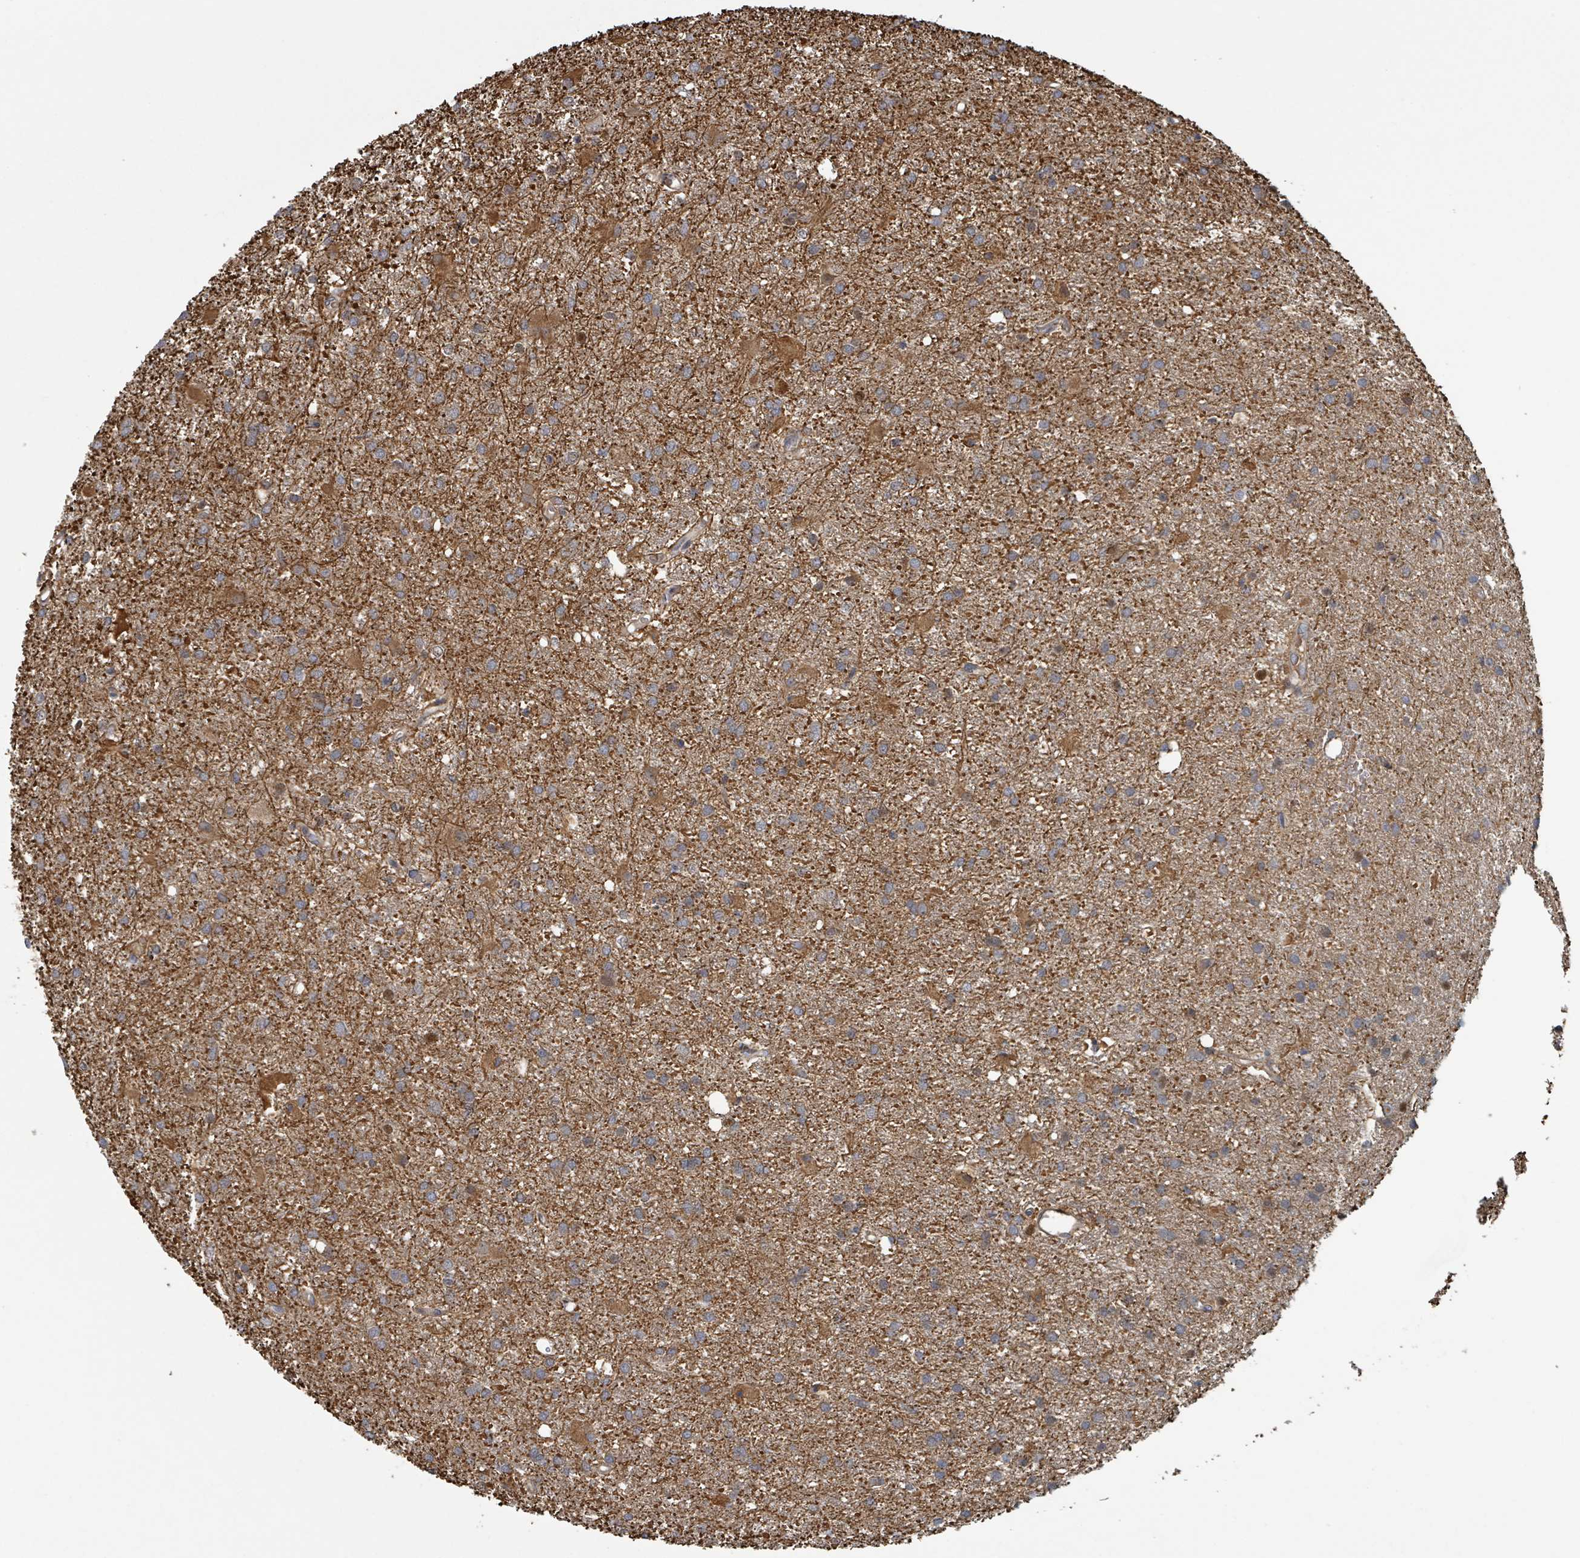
{"staining": {"intensity": "moderate", "quantity": ">75%", "location": "cytoplasmic/membranous"}, "tissue": "glioma", "cell_type": "Tumor cells", "image_type": "cancer", "snomed": [{"axis": "morphology", "description": "Glioma, malignant, High grade"}, {"axis": "topography", "description": "Brain"}], "caption": "Human glioma stained for a protein (brown) reveals moderate cytoplasmic/membranous positive staining in approximately >75% of tumor cells.", "gene": "HIVEP1", "patient": {"sex": "female", "age": 50}}